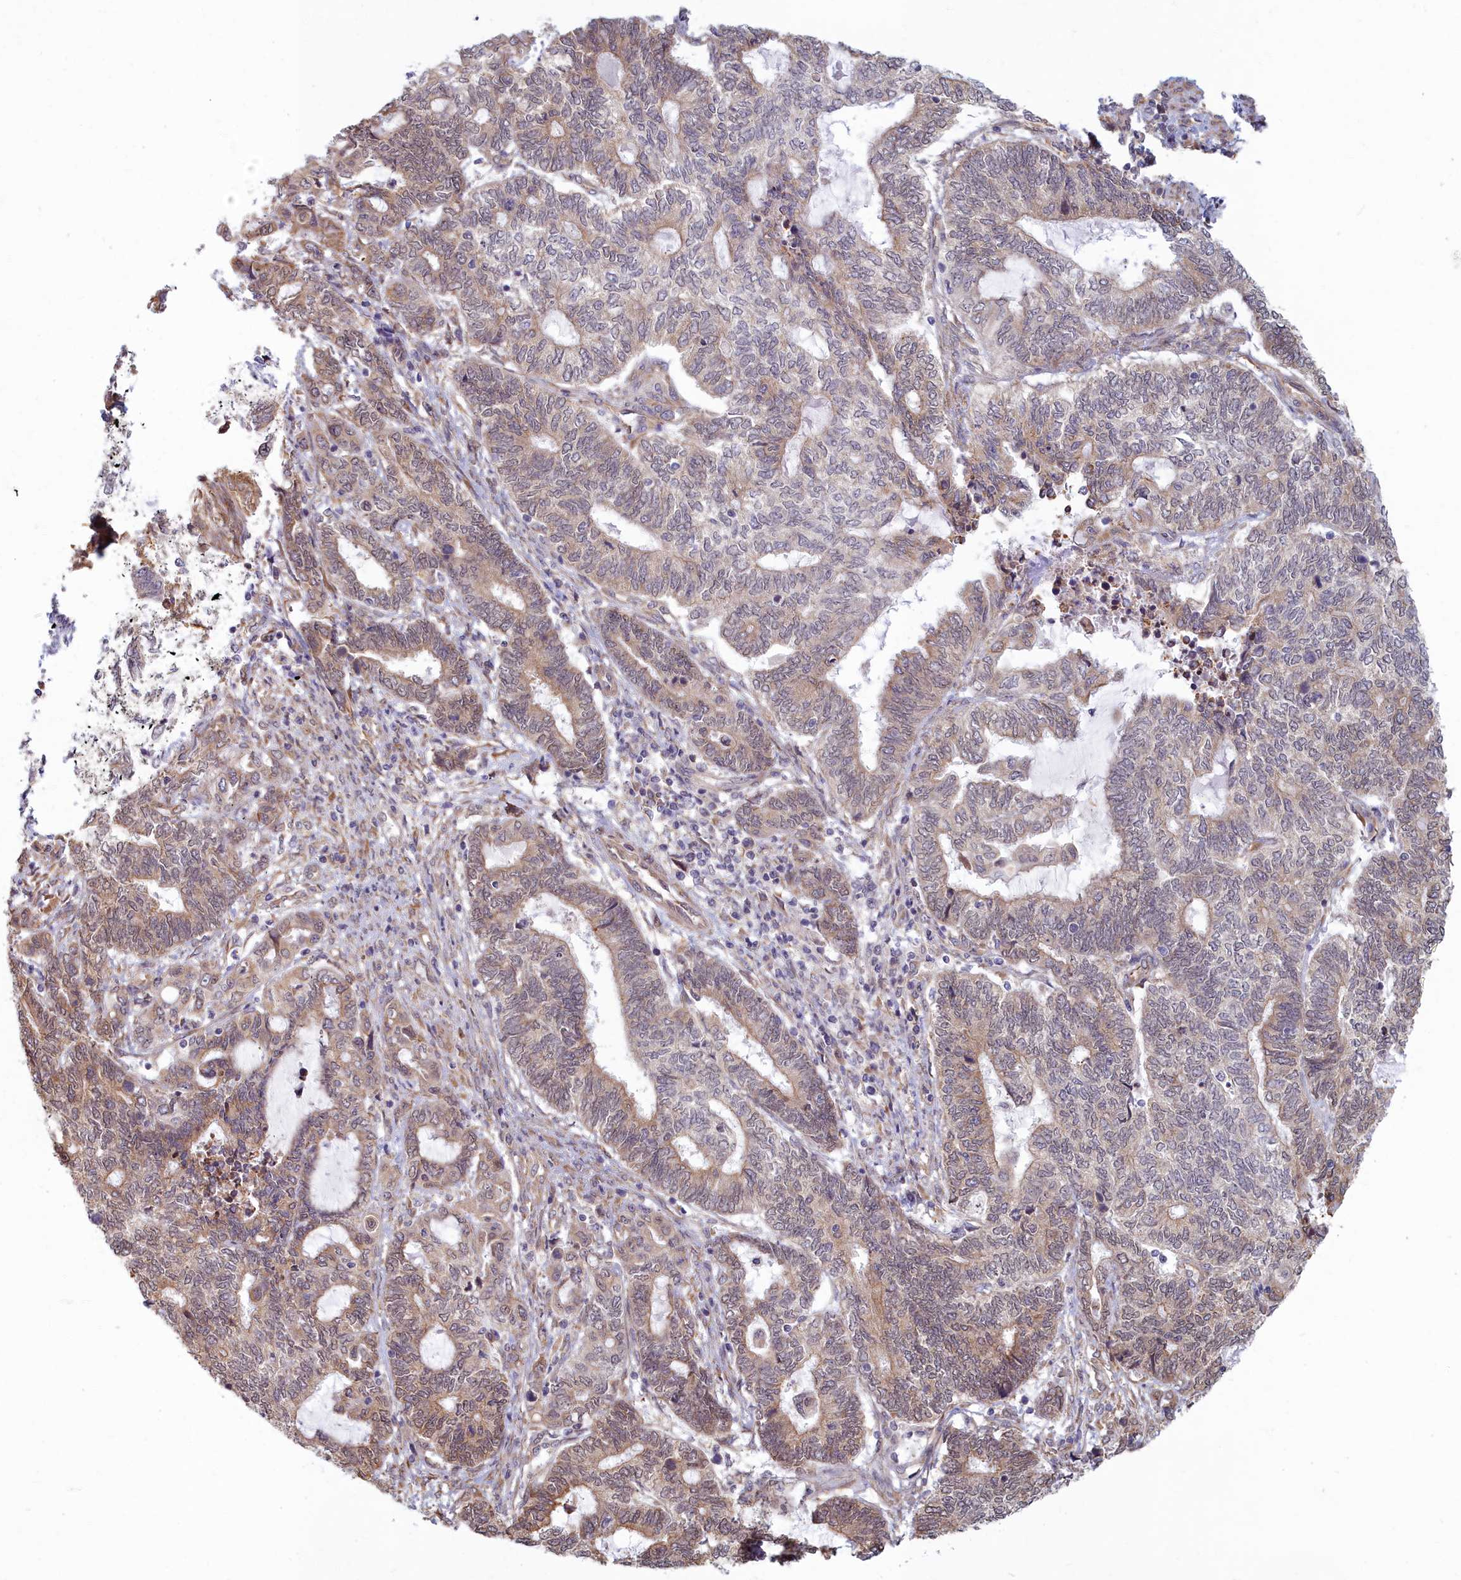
{"staining": {"intensity": "weak", "quantity": ">75%", "location": "cytoplasmic/membranous,nuclear"}, "tissue": "endometrial cancer", "cell_type": "Tumor cells", "image_type": "cancer", "snomed": [{"axis": "morphology", "description": "Adenocarcinoma, NOS"}, {"axis": "topography", "description": "Uterus"}, {"axis": "topography", "description": "Endometrium"}], "caption": "Immunohistochemical staining of human endometrial adenocarcinoma demonstrates weak cytoplasmic/membranous and nuclear protein expression in about >75% of tumor cells.", "gene": "MAK16", "patient": {"sex": "female", "age": 70}}